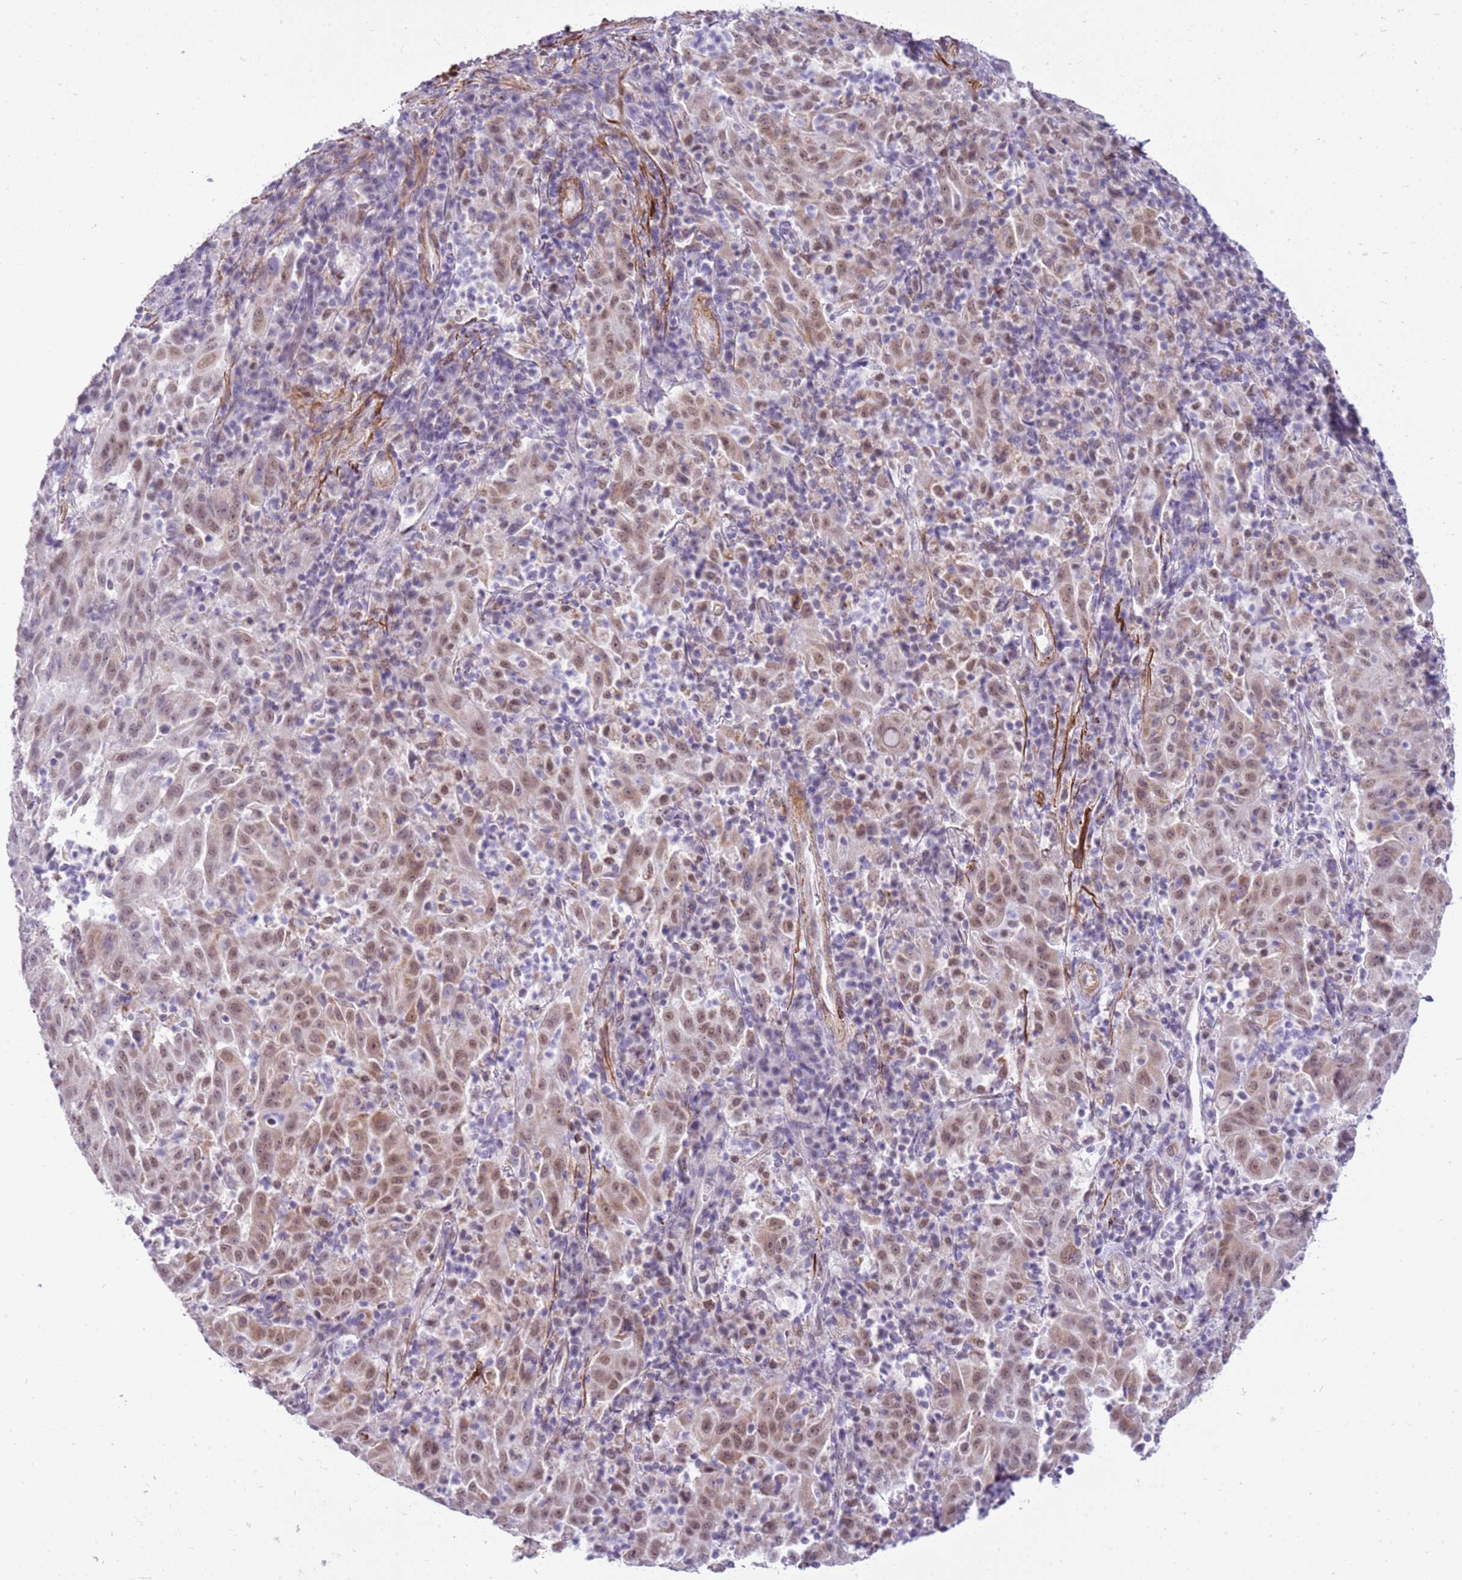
{"staining": {"intensity": "weak", "quantity": ">75%", "location": "cytoplasmic/membranous,nuclear"}, "tissue": "pancreatic cancer", "cell_type": "Tumor cells", "image_type": "cancer", "snomed": [{"axis": "morphology", "description": "Adenocarcinoma, NOS"}, {"axis": "topography", "description": "Pancreas"}], "caption": "Immunohistochemical staining of human pancreatic adenocarcinoma reveals weak cytoplasmic/membranous and nuclear protein staining in about >75% of tumor cells.", "gene": "SMIM4", "patient": {"sex": "male", "age": 63}}